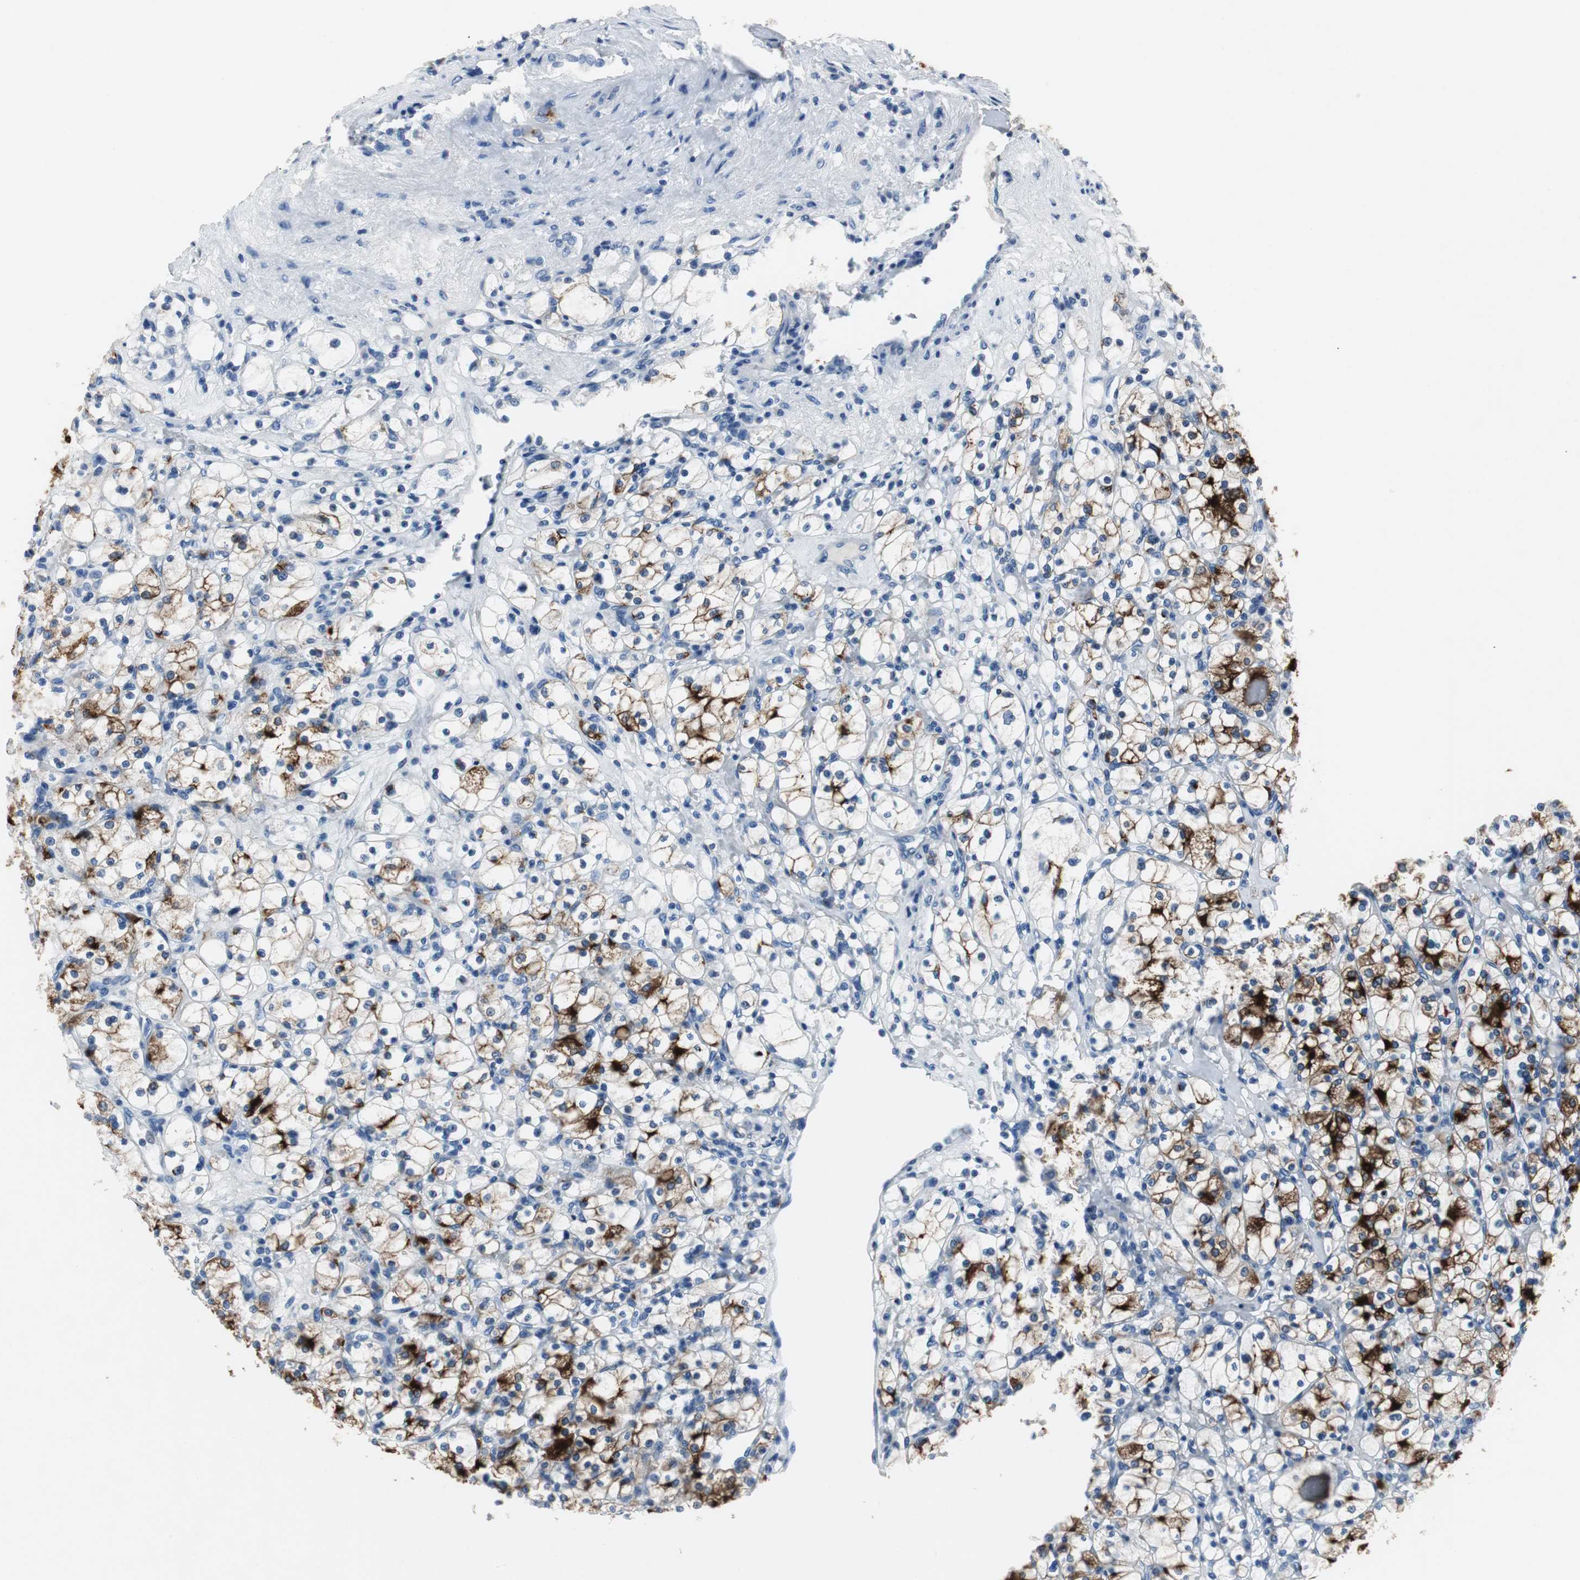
{"staining": {"intensity": "strong", "quantity": "25%-75%", "location": "cytoplasmic/membranous"}, "tissue": "renal cancer", "cell_type": "Tumor cells", "image_type": "cancer", "snomed": [{"axis": "morphology", "description": "Adenocarcinoma, NOS"}, {"axis": "topography", "description": "Kidney"}], "caption": "Renal cancer (adenocarcinoma) was stained to show a protein in brown. There is high levels of strong cytoplasmic/membranous expression in approximately 25%-75% of tumor cells.", "gene": "LRP2", "patient": {"sex": "female", "age": 83}}